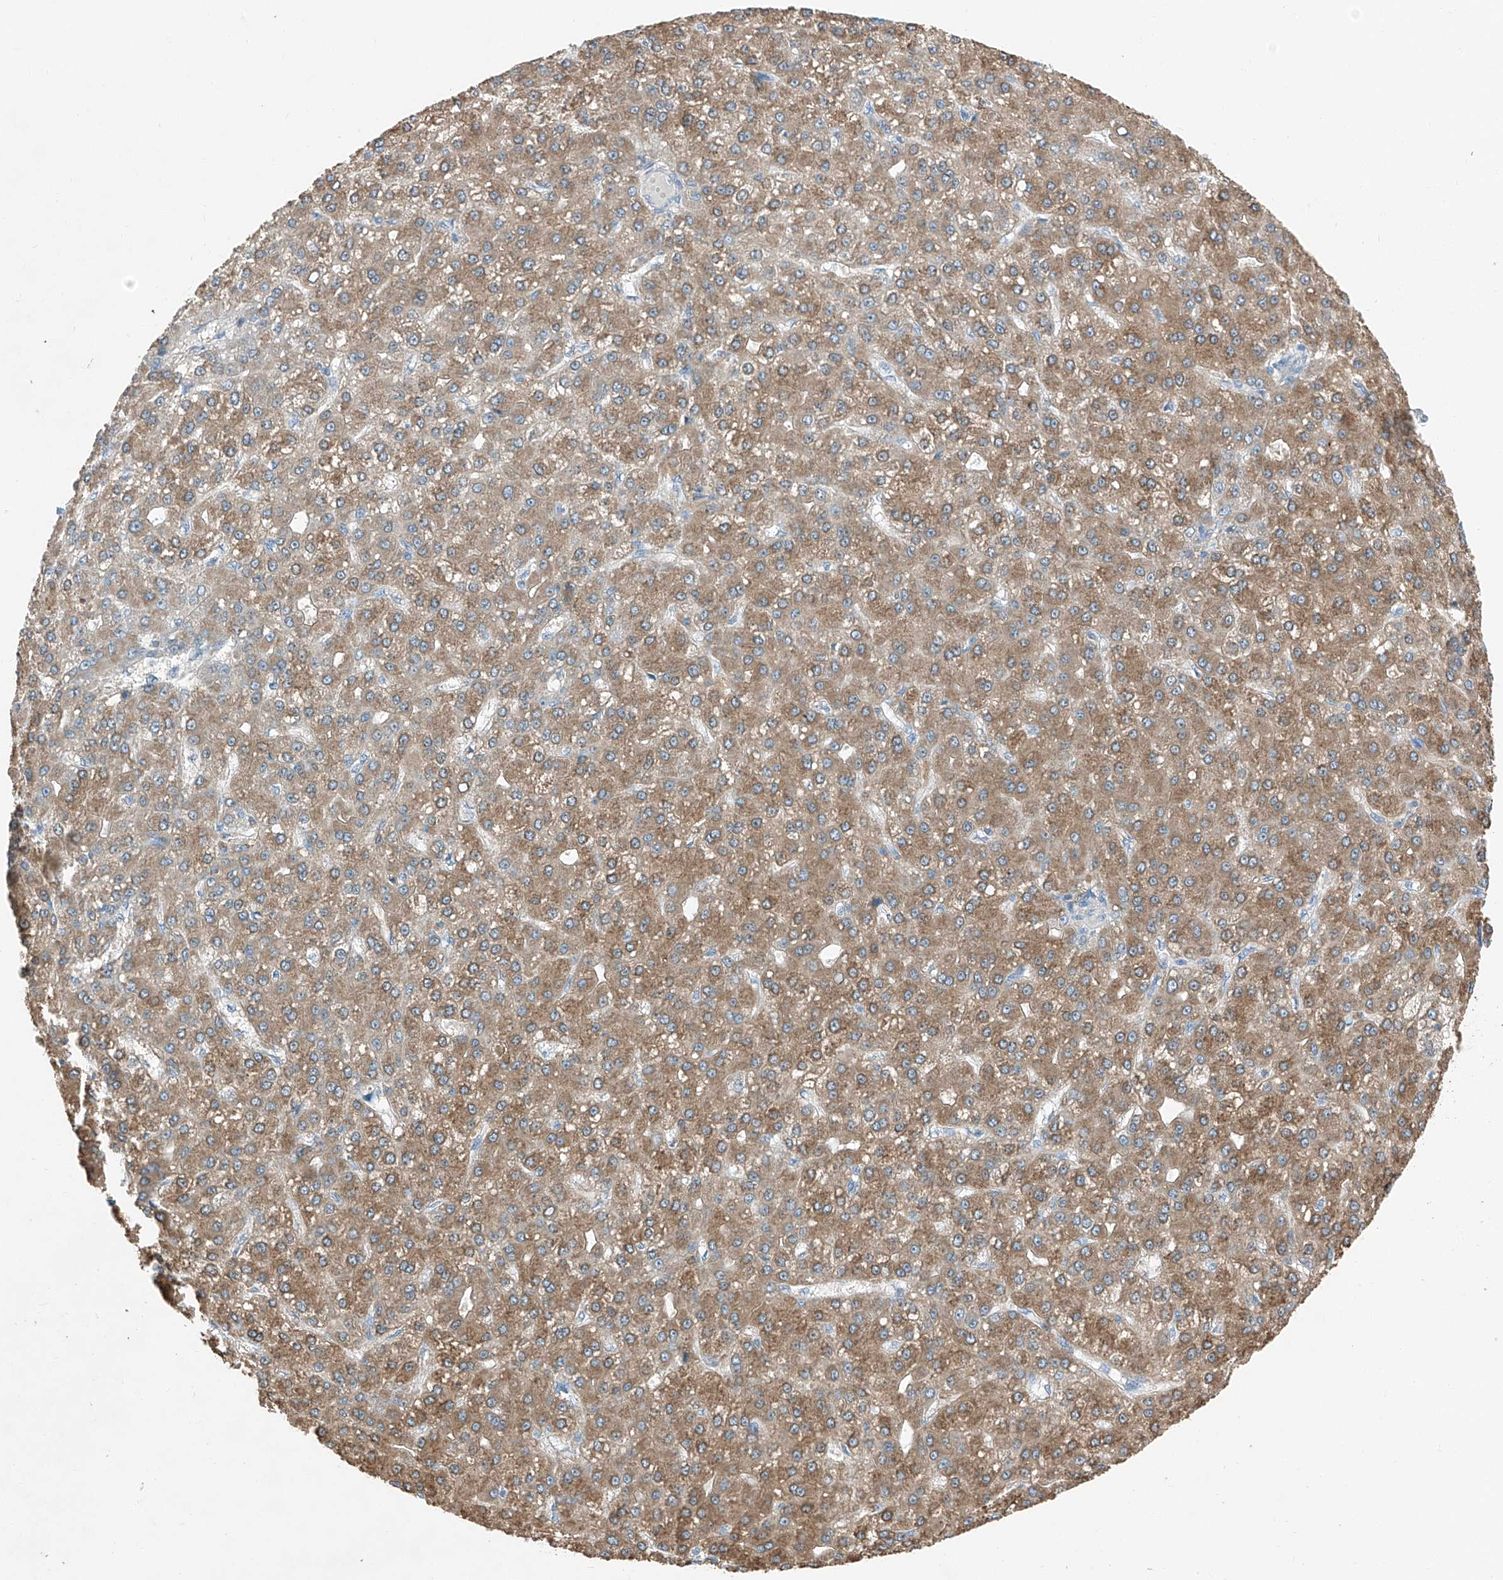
{"staining": {"intensity": "moderate", "quantity": ">75%", "location": "cytoplasmic/membranous"}, "tissue": "liver cancer", "cell_type": "Tumor cells", "image_type": "cancer", "snomed": [{"axis": "morphology", "description": "Carcinoma, Hepatocellular, NOS"}, {"axis": "topography", "description": "Liver"}], "caption": "Immunohistochemistry (IHC) staining of liver hepatocellular carcinoma, which shows medium levels of moderate cytoplasmic/membranous staining in about >75% of tumor cells indicating moderate cytoplasmic/membranous protein staining. The staining was performed using DAB (brown) for protein detection and nuclei were counterstained in hematoxylin (blue).", "gene": "MDGA1", "patient": {"sex": "male", "age": 67}}